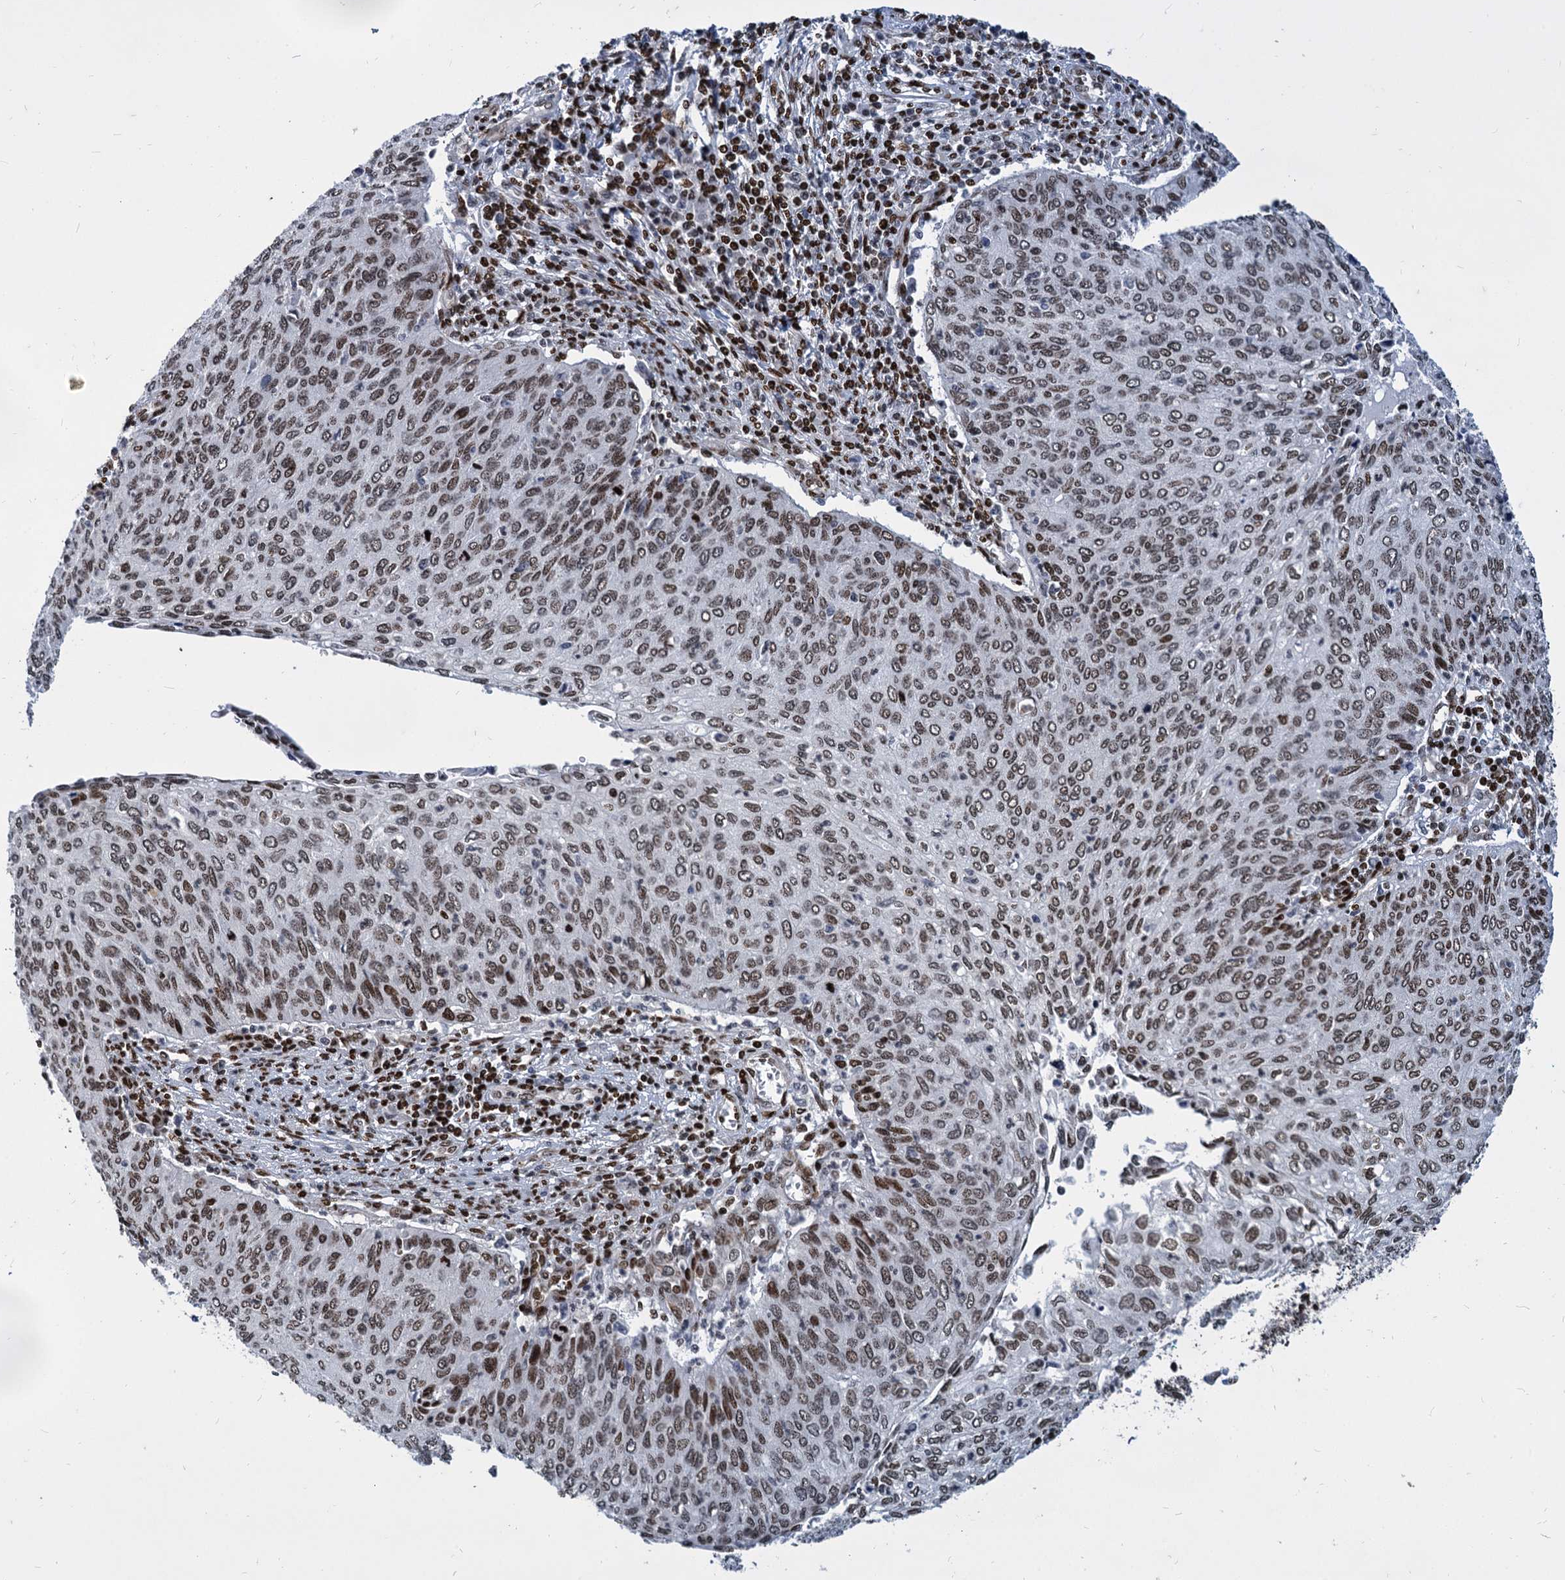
{"staining": {"intensity": "moderate", "quantity": ">75%", "location": "nuclear"}, "tissue": "cervical cancer", "cell_type": "Tumor cells", "image_type": "cancer", "snomed": [{"axis": "morphology", "description": "Squamous cell carcinoma, NOS"}, {"axis": "topography", "description": "Cervix"}], "caption": "Protein expression analysis of human cervical cancer reveals moderate nuclear staining in approximately >75% of tumor cells. (Brightfield microscopy of DAB IHC at high magnification).", "gene": "MECP2", "patient": {"sex": "female", "age": 38}}